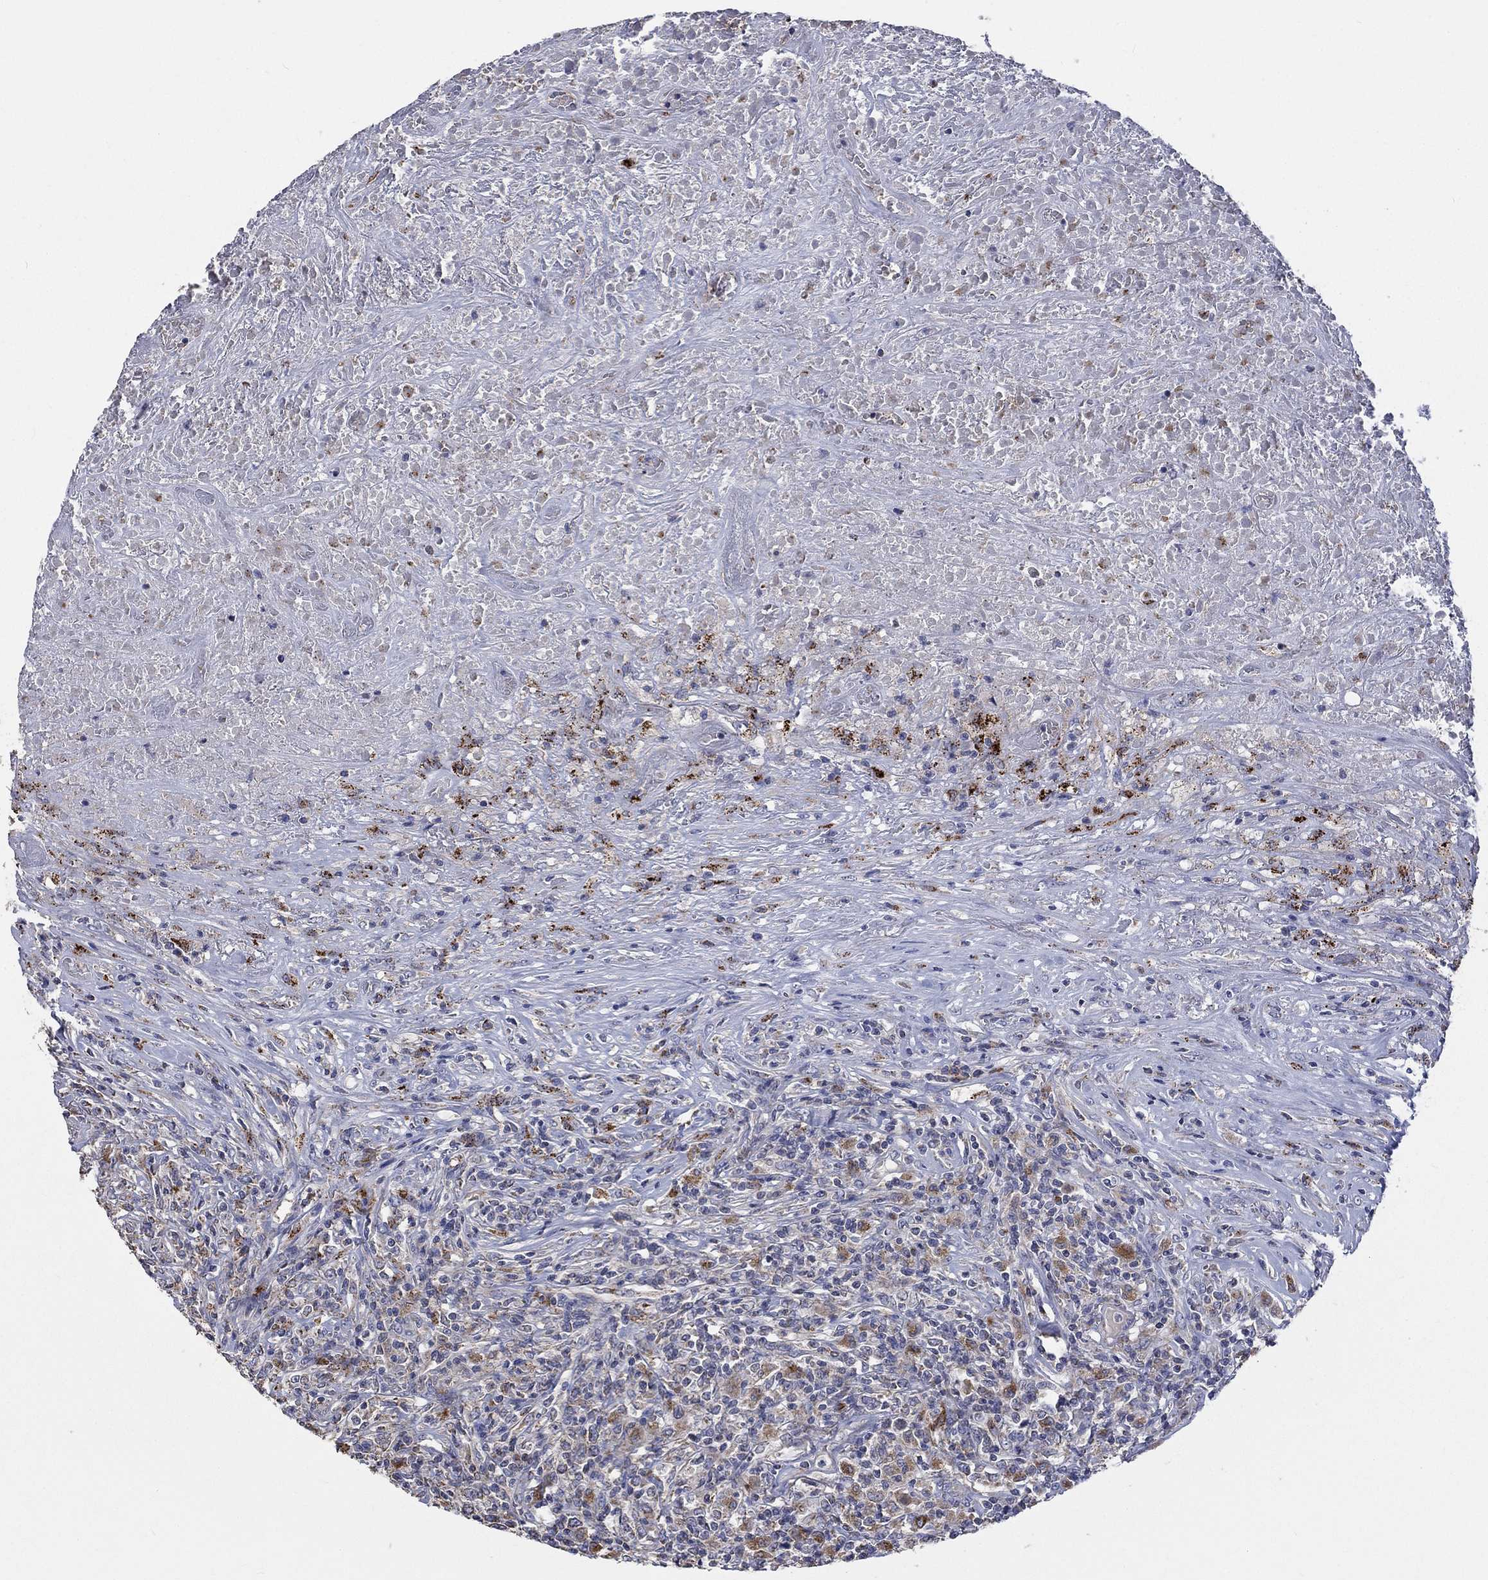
{"staining": {"intensity": "moderate", "quantity": ">75%", "location": "cytoplasmic/membranous"}, "tissue": "lymphoma", "cell_type": "Tumor cells", "image_type": "cancer", "snomed": [{"axis": "morphology", "description": "Malignant lymphoma, non-Hodgkin's type, High grade"}, {"axis": "topography", "description": "Lung"}], "caption": "Immunohistochemistry of malignant lymphoma, non-Hodgkin's type (high-grade) reveals medium levels of moderate cytoplasmic/membranous expression in about >75% of tumor cells.", "gene": "UGT8", "patient": {"sex": "male", "age": 79}}